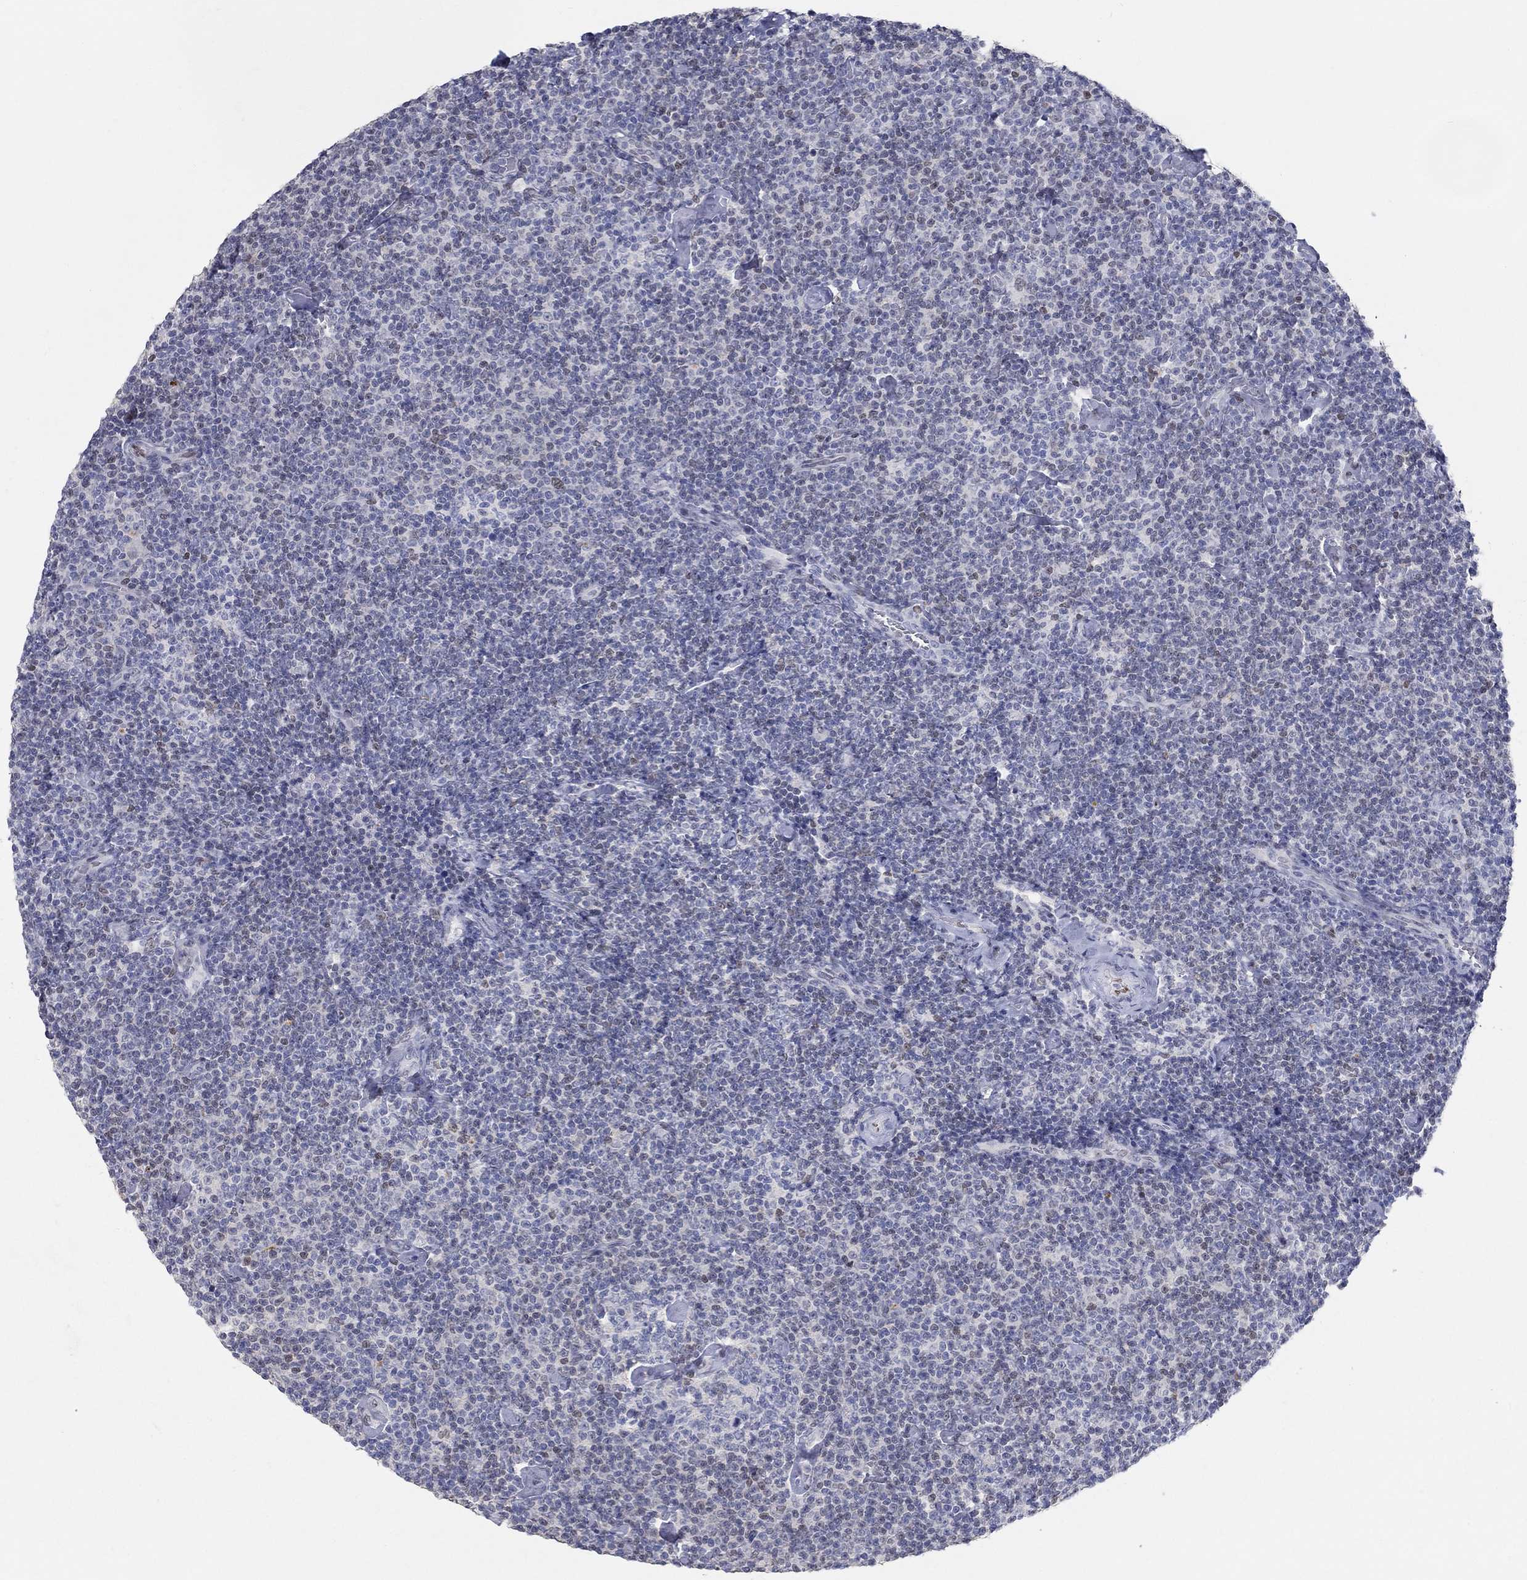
{"staining": {"intensity": "negative", "quantity": "none", "location": "none"}, "tissue": "lymphoma", "cell_type": "Tumor cells", "image_type": "cancer", "snomed": [{"axis": "morphology", "description": "Malignant lymphoma, non-Hodgkin's type, Low grade"}, {"axis": "topography", "description": "Lymph node"}], "caption": "Micrograph shows no protein expression in tumor cells of lymphoma tissue.", "gene": "FGF2", "patient": {"sex": "male", "age": 81}}